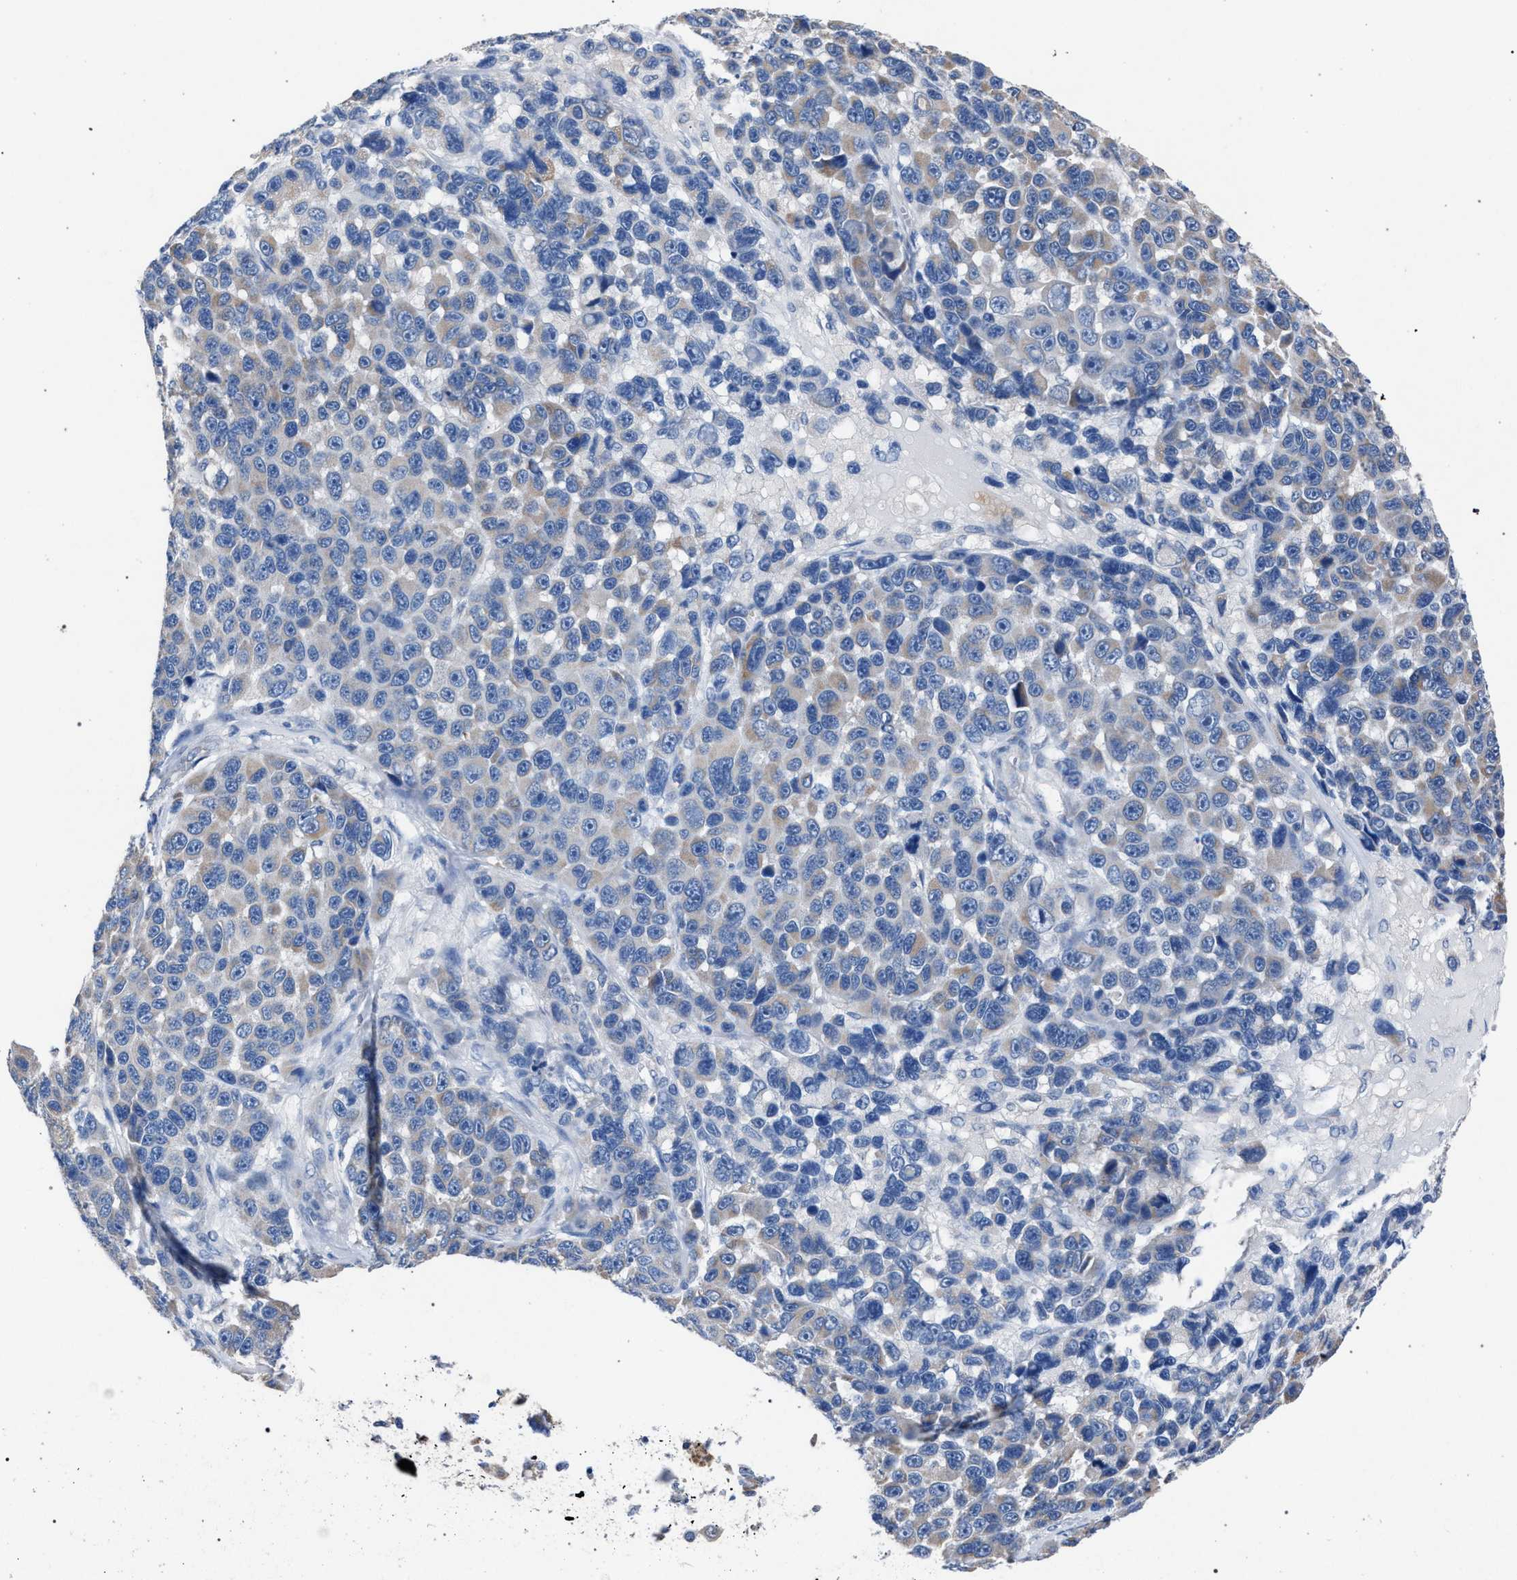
{"staining": {"intensity": "negative", "quantity": "none", "location": "none"}, "tissue": "melanoma", "cell_type": "Tumor cells", "image_type": "cancer", "snomed": [{"axis": "morphology", "description": "Malignant melanoma, NOS"}, {"axis": "topography", "description": "Skin"}], "caption": "Immunohistochemistry of malignant melanoma demonstrates no positivity in tumor cells.", "gene": "CRYZ", "patient": {"sex": "male", "age": 53}}